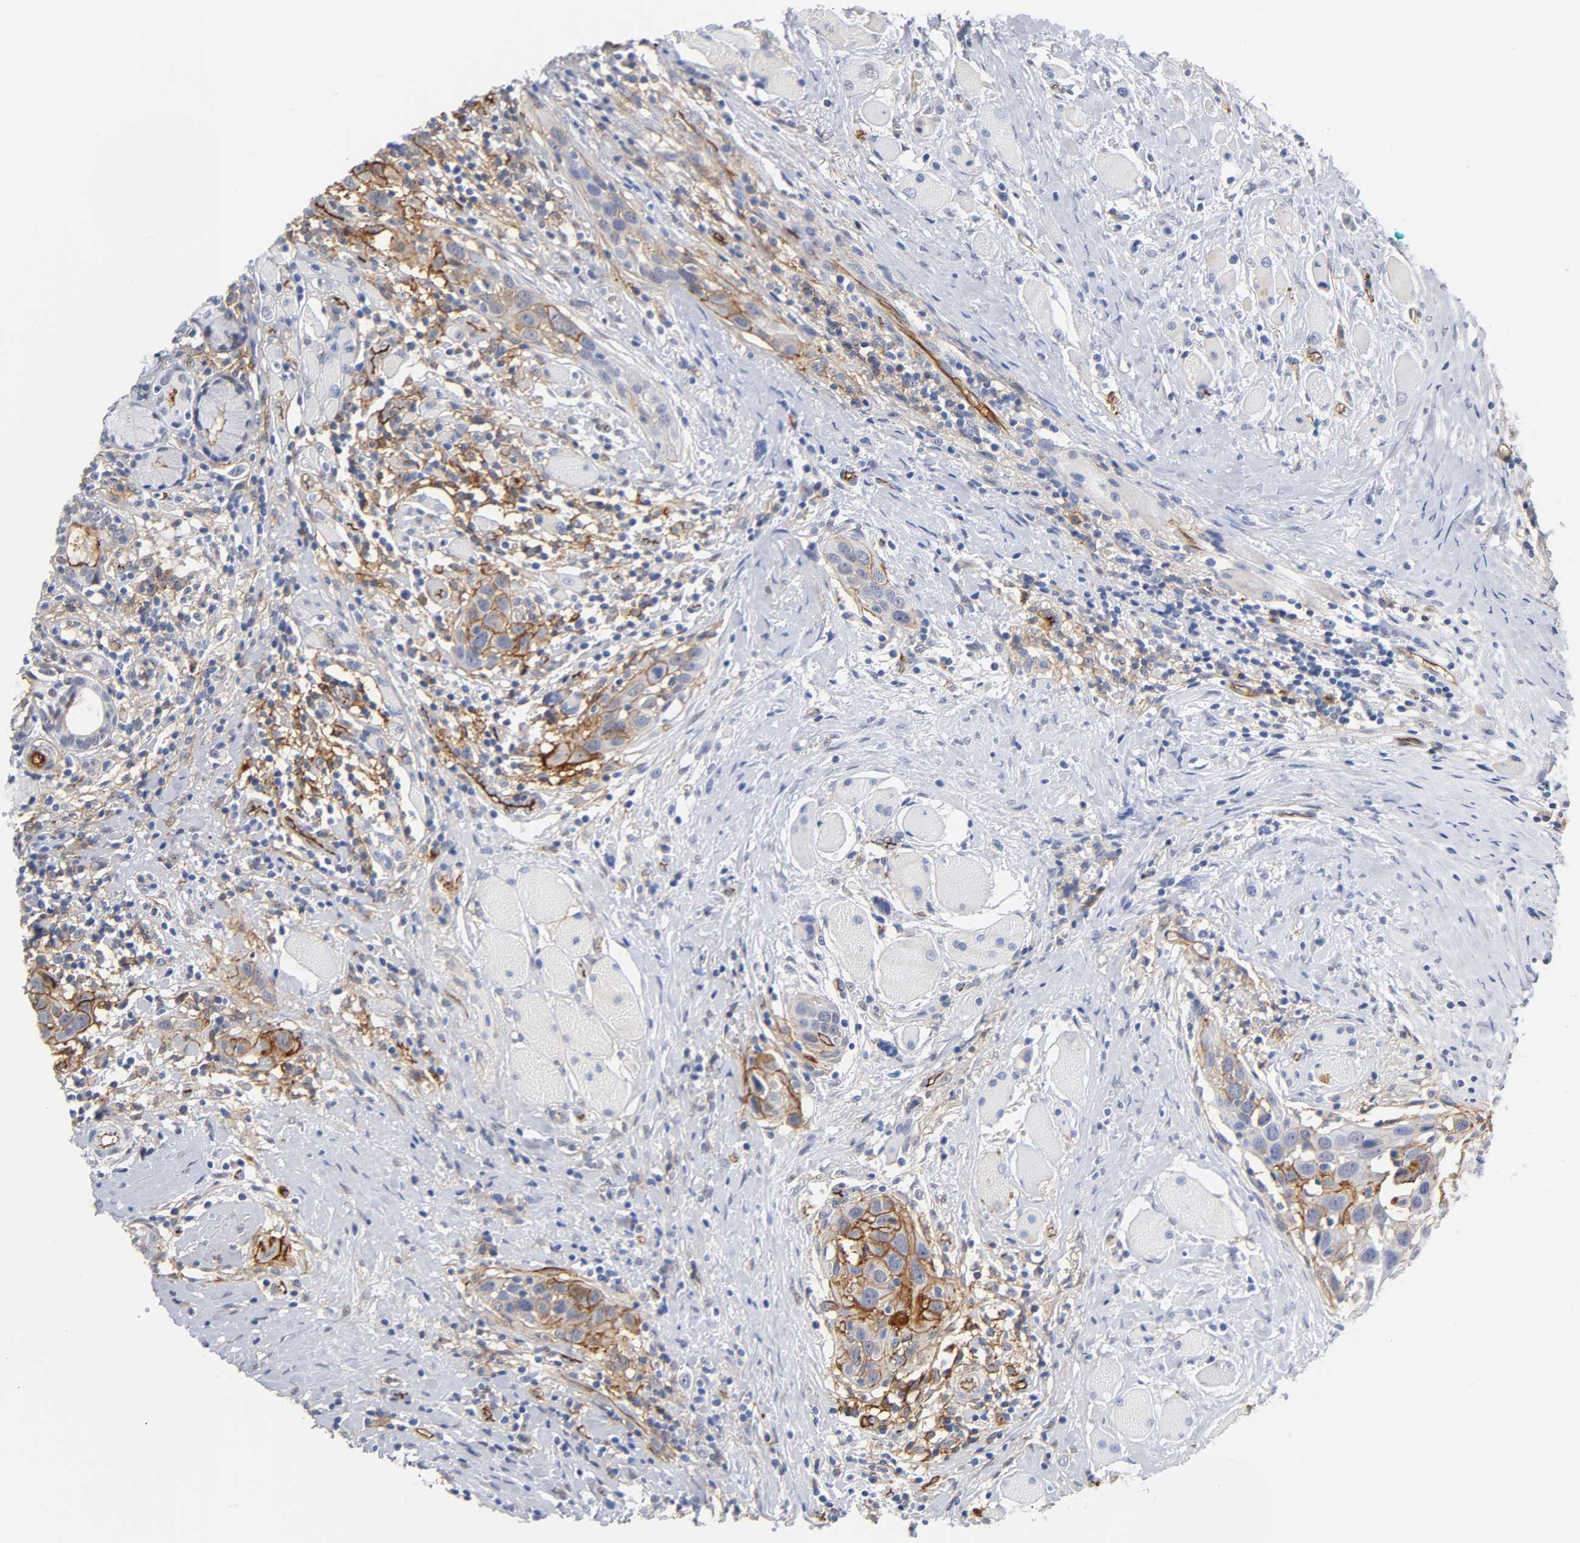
{"staining": {"intensity": "strong", "quantity": "25%-75%", "location": "cytoplasmic/membranous"}, "tissue": "head and neck cancer", "cell_type": "Tumor cells", "image_type": "cancer", "snomed": [{"axis": "morphology", "description": "Squamous cell carcinoma, NOS"}, {"axis": "topography", "description": "Oral tissue"}, {"axis": "topography", "description": "Head-Neck"}], "caption": "This is an image of IHC staining of head and neck cancer (squamous cell carcinoma), which shows strong positivity in the cytoplasmic/membranous of tumor cells.", "gene": "ICAM1", "patient": {"sex": "female", "age": 50}}